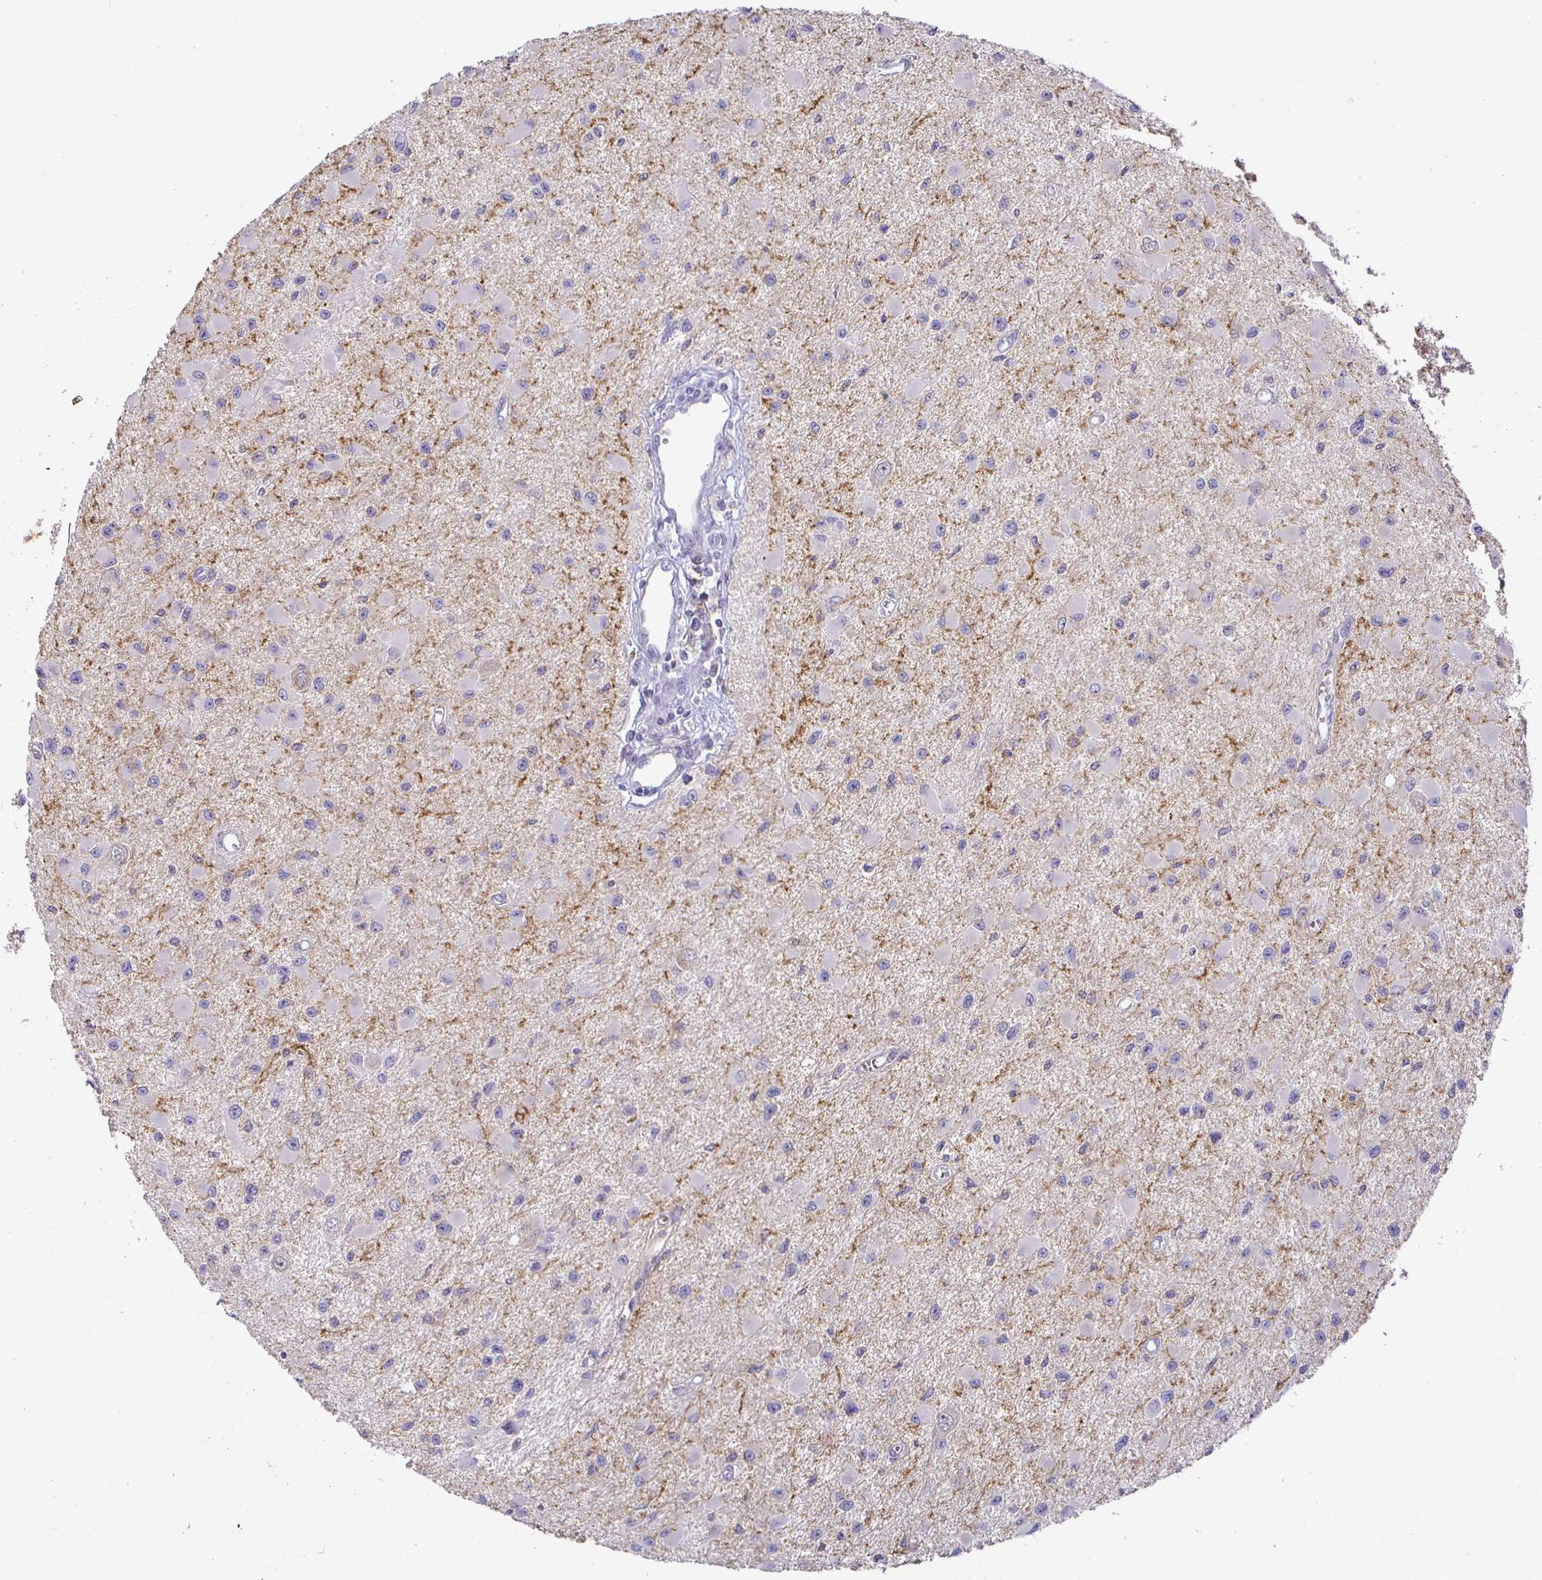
{"staining": {"intensity": "negative", "quantity": "none", "location": "none"}, "tissue": "glioma", "cell_type": "Tumor cells", "image_type": "cancer", "snomed": [{"axis": "morphology", "description": "Glioma, malignant, High grade"}, {"axis": "topography", "description": "Brain"}], "caption": "This is an immunohistochemistry micrograph of human malignant glioma (high-grade). There is no positivity in tumor cells.", "gene": "SIRPA", "patient": {"sex": "male", "age": 54}}